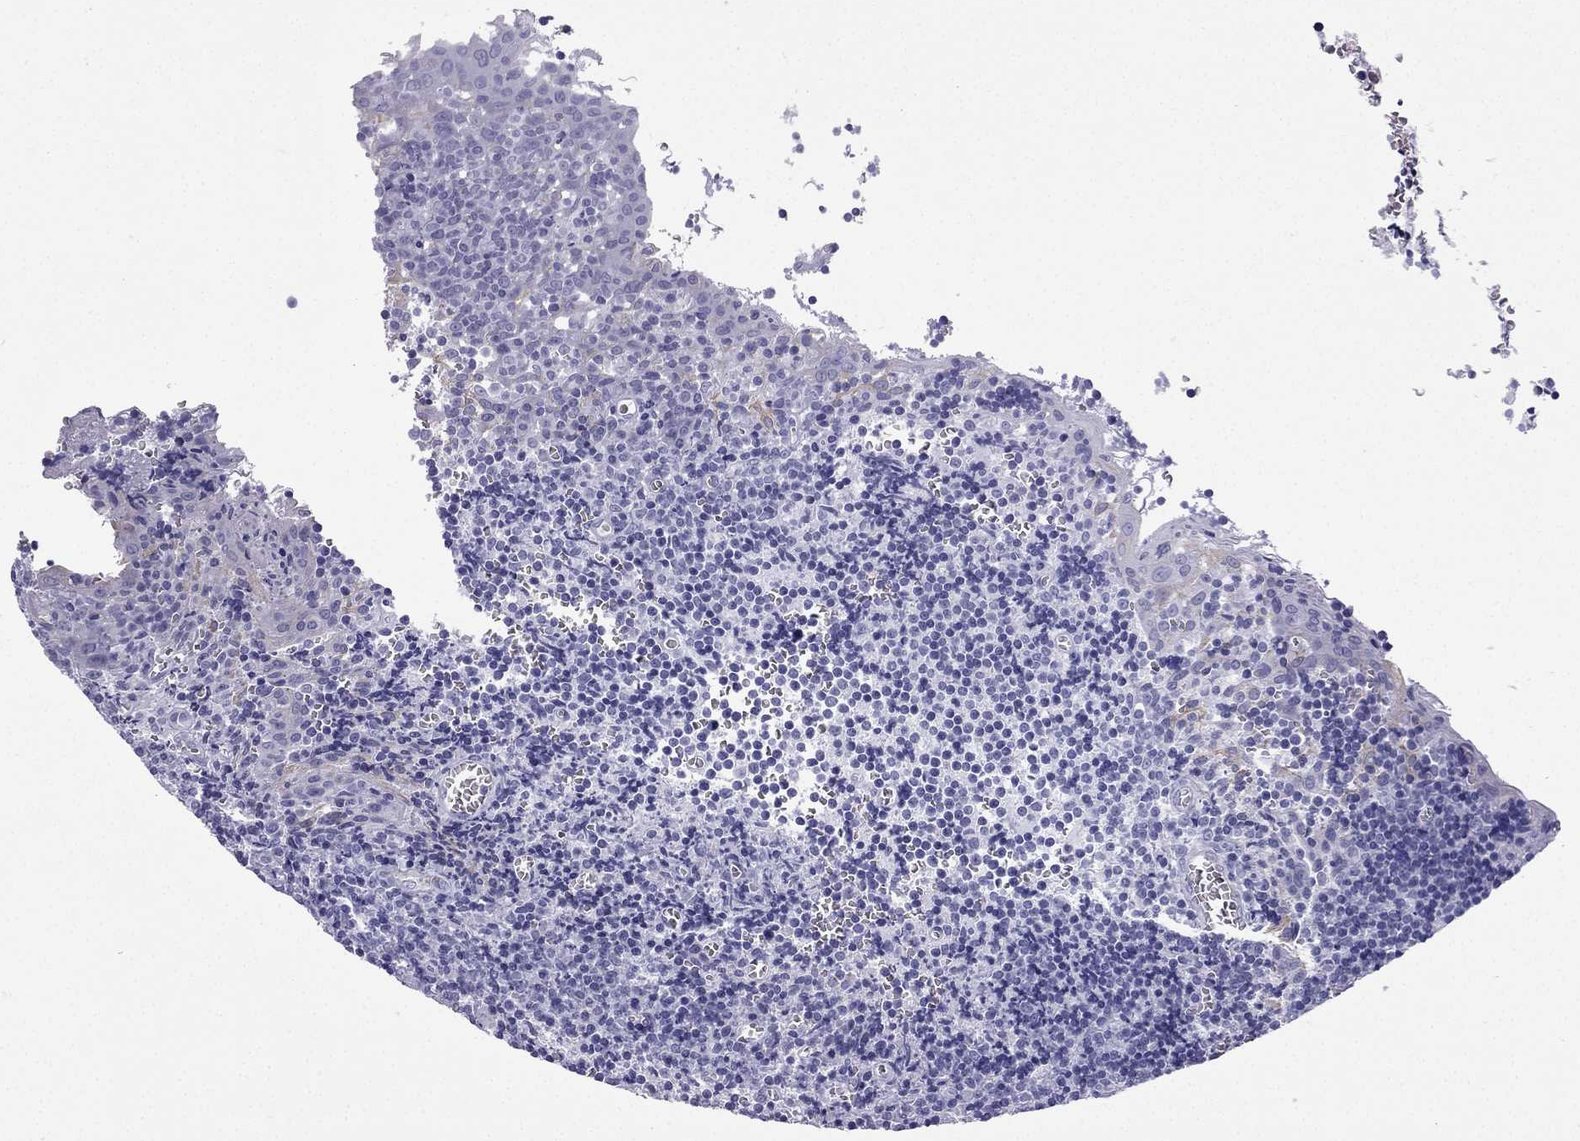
{"staining": {"intensity": "negative", "quantity": "none", "location": "none"}, "tissue": "tonsil", "cell_type": "Germinal center cells", "image_type": "normal", "snomed": [{"axis": "morphology", "description": "Normal tissue, NOS"}, {"axis": "morphology", "description": "Inflammation, NOS"}, {"axis": "topography", "description": "Tonsil"}], "caption": "Germinal center cells are negative for brown protein staining in normal tonsil. Nuclei are stained in blue.", "gene": "GJA8", "patient": {"sex": "female", "age": 31}}